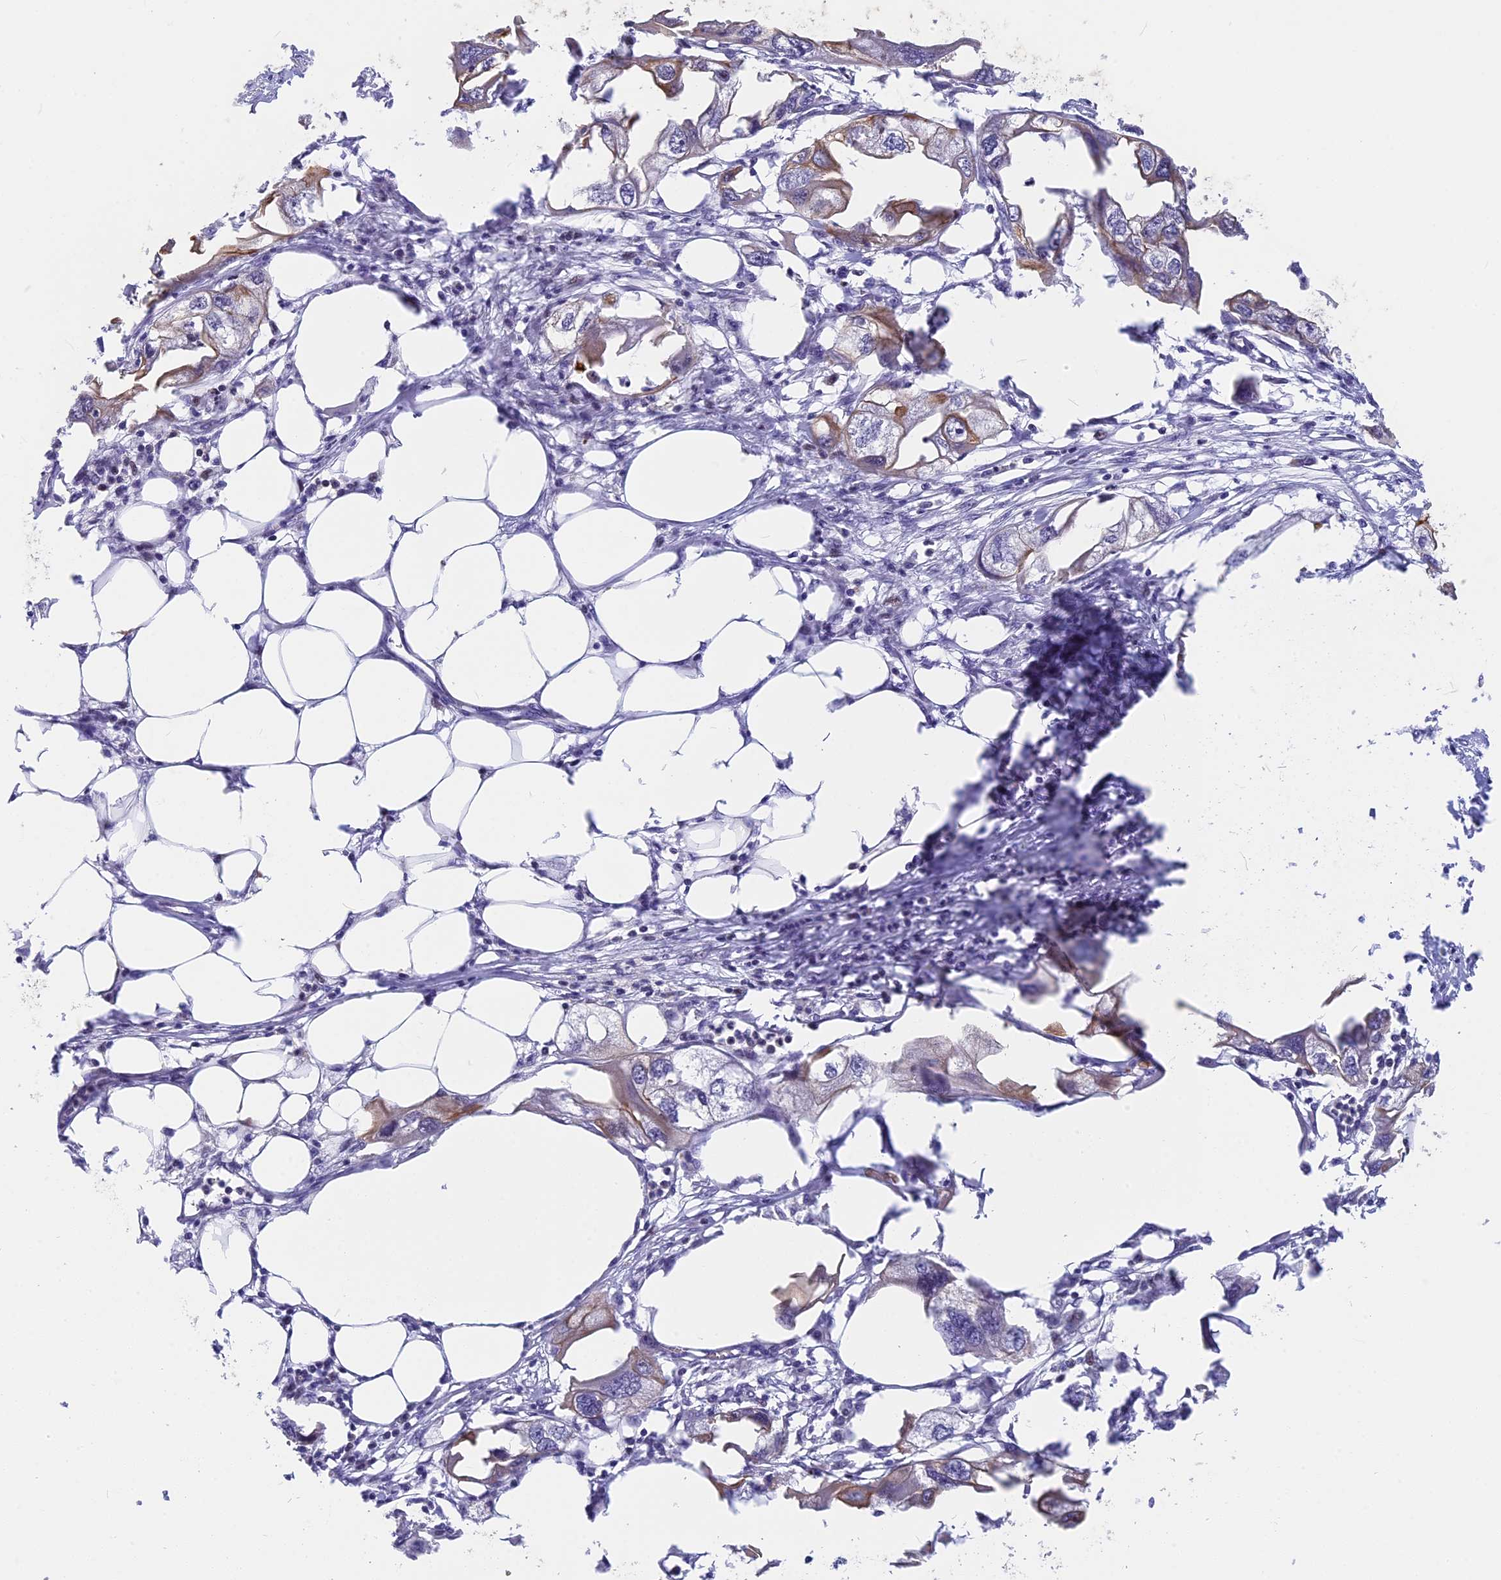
{"staining": {"intensity": "moderate", "quantity": "<25%", "location": "cytoplasmic/membranous"}, "tissue": "endometrial cancer", "cell_type": "Tumor cells", "image_type": "cancer", "snomed": [{"axis": "morphology", "description": "Adenocarcinoma, NOS"}, {"axis": "morphology", "description": "Adenocarcinoma, metastatic, NOS"}, {"axis": "topography", "description": "Adipose tissue"}, {"axis": "topography", "description": "Endometrium"}], "caption": "This photomicrograph reveals endometrial adenocarcinoma stained with immunohistochemistry to label a protein in brown. The cytoplasmic/membranous of tumor cells show moderate positivity for the protein. Nuclei are counter-stained blue.", "gene": "ANKRD34B", "patient": {"sex": "female", "age": 67}}